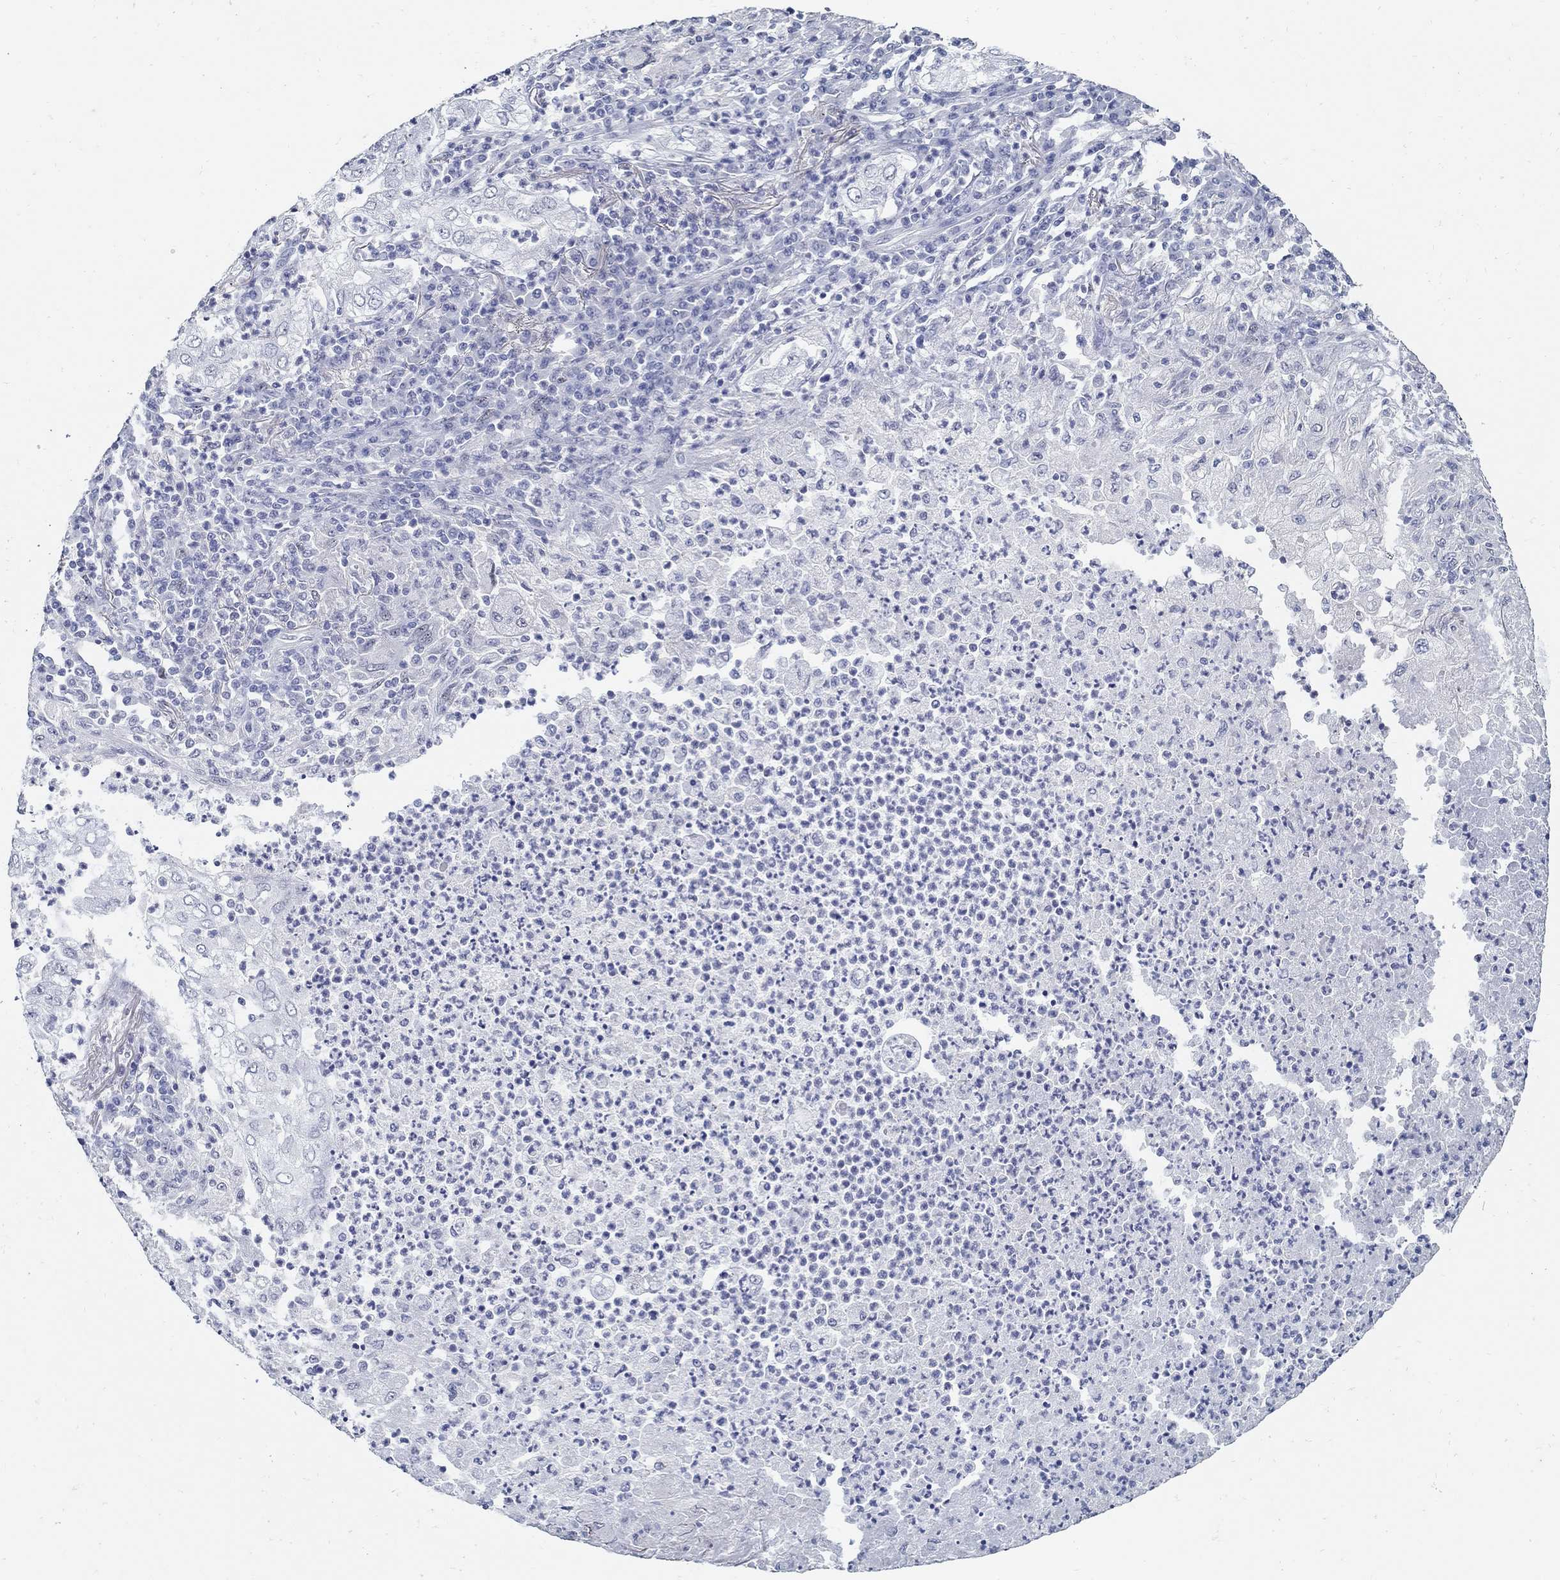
{"staining": {"intensity": "negative", "quantity": "none", "location": "none"}, "tissue": "lung cancer", "cell_type": "Tumor cells", "image_type": "cancer", "snomed": [{"axis": "morphology", "description": "Adenocarcinoma, NOS"}, {"axis": "topography", "description": "Lung"}], "caption": "Image shows no protein staining in tumor cells of lung cancer (adenocarcinoma) tissue.", "gene": "USP29", "patient": {"sex": "female", "age": 73}}